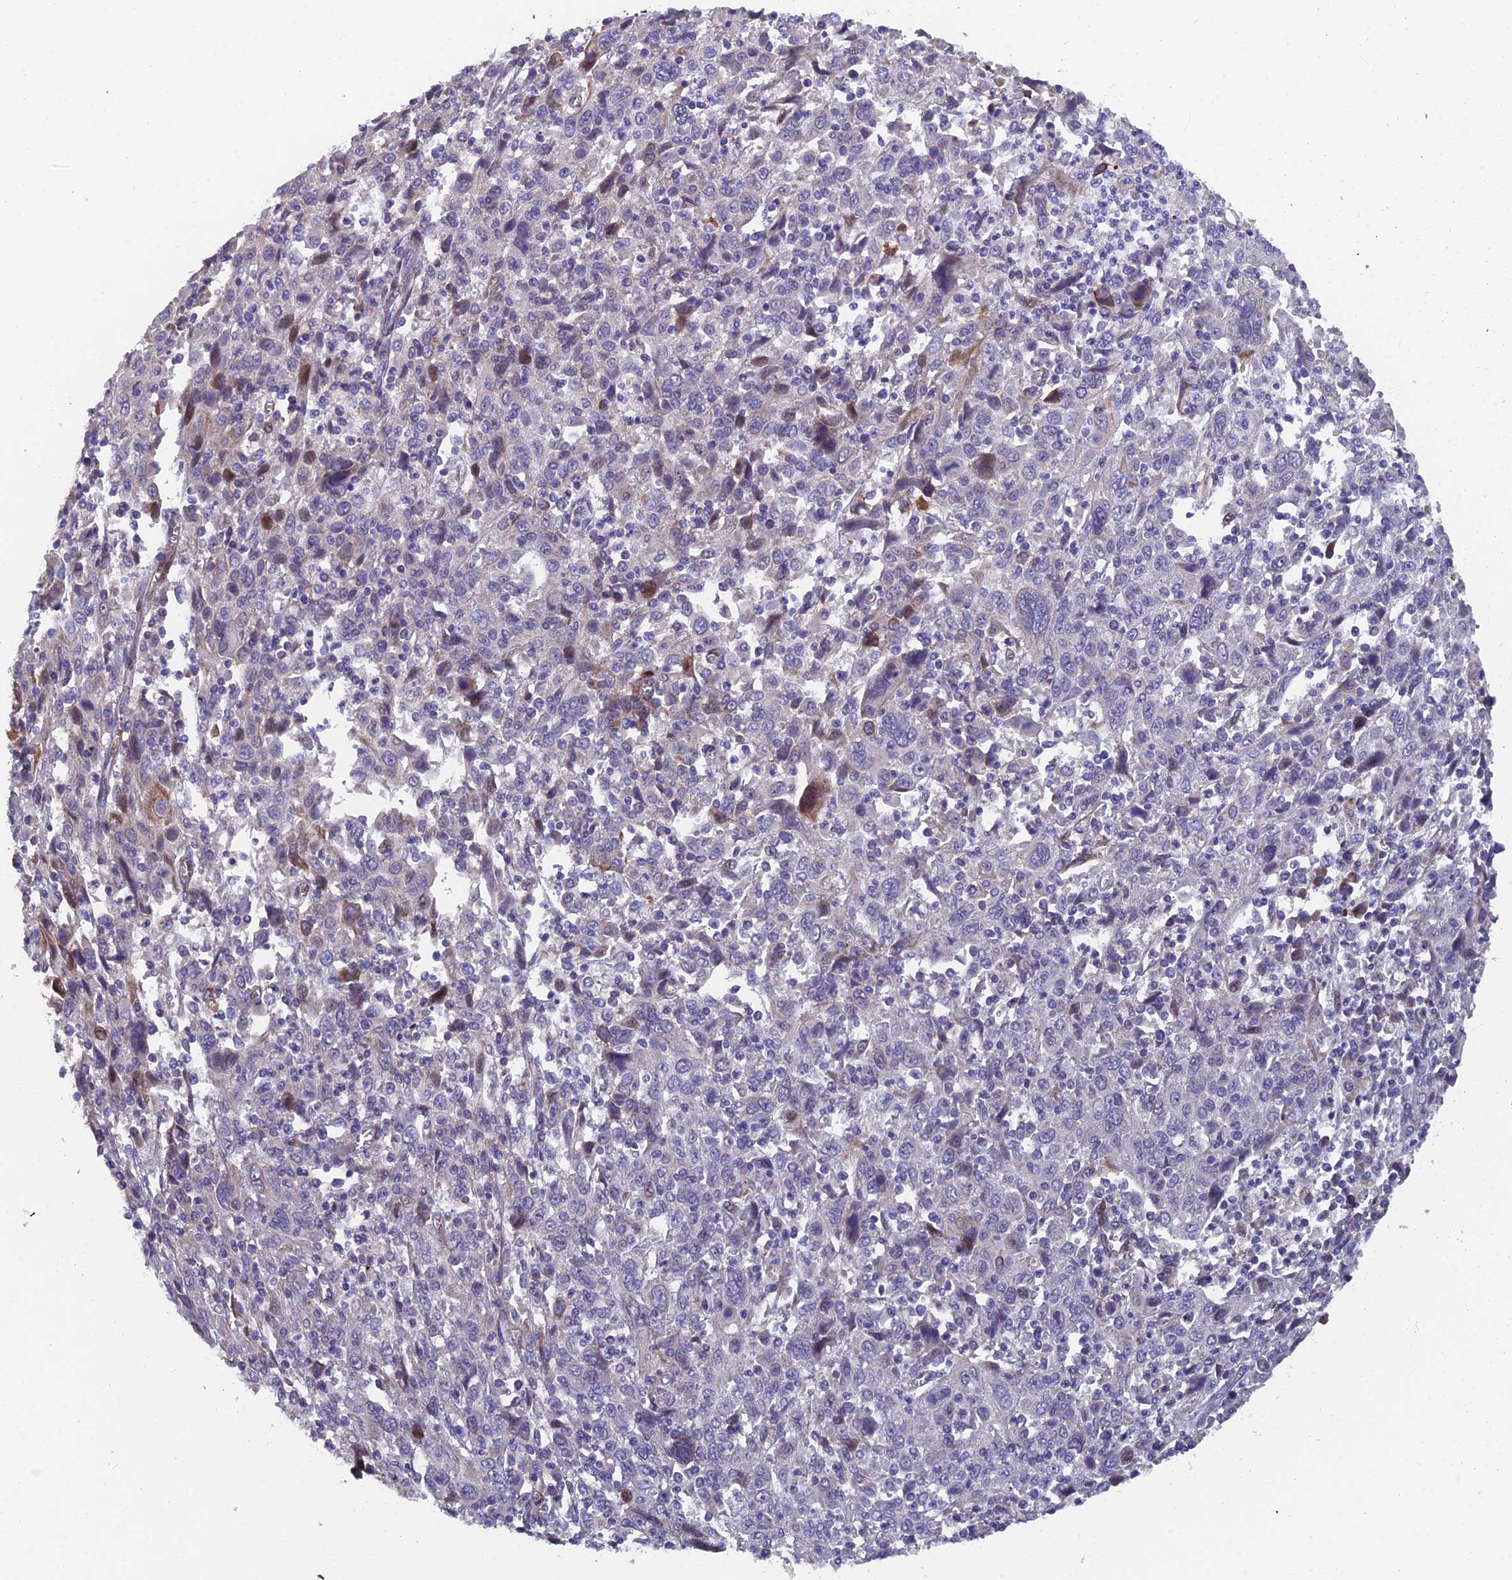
{"staining": {"intensity": "negative", "quantity": "none", "location": "none"}, "tissue": "cervical cancer", "cell_type": "Tumor cells", "image_type": "cancer", "snomed": [{"axis": "morphology", "description": "Squamous cell carcinoma, NOS"}, {"axis": "topography", "description": "Cervix"}], "caption": "Immunohistochemical staining of cervical squamous cell carcinoma reveals no significant positivity in tumor cells.", "gene": "RAB28", "patient": {"sex": "female", "age": 46}}